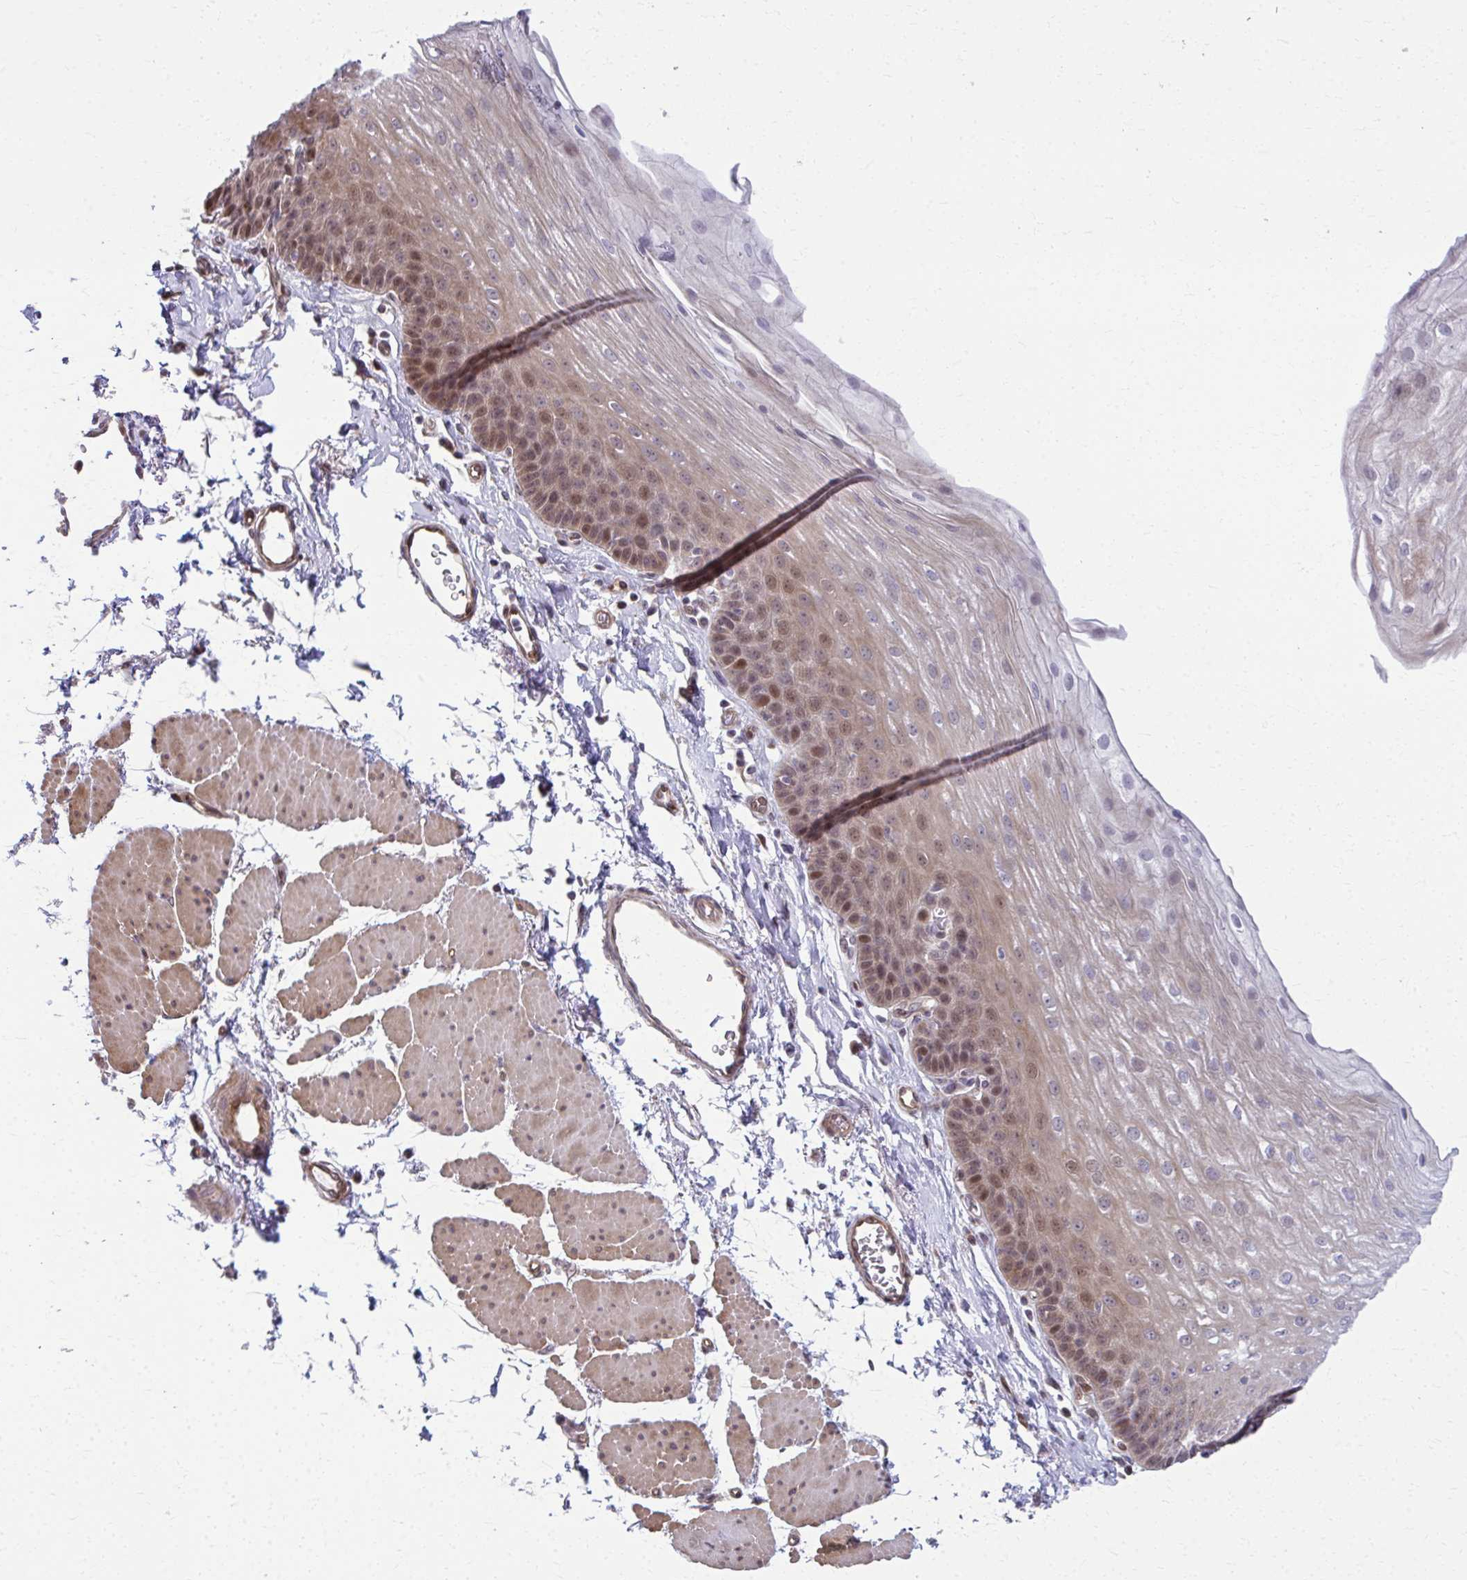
{"staining": {"intensity": "moderate", "quantity": "25%-75%", "location": "cytoplasmic/membranous,nuclear"}, "tissue": "esophagus", "cell_type": "Squamous epithelial cells", "image_type": "normal", "snomed": [{"axis": "morphology", "description": "Normal tissue, NOS"}, {"axis": "topography", "description": "Esophagus"}], "caption": "Brown immunohistochemical staining in unremarkable esophagus shows moderate cytoplasmic/membranous,nuclear staining in approximately 25%-75% of squamous epithelial cells.", "gene": "MAF1", "patient": {"sex": "female", "age": 81}}